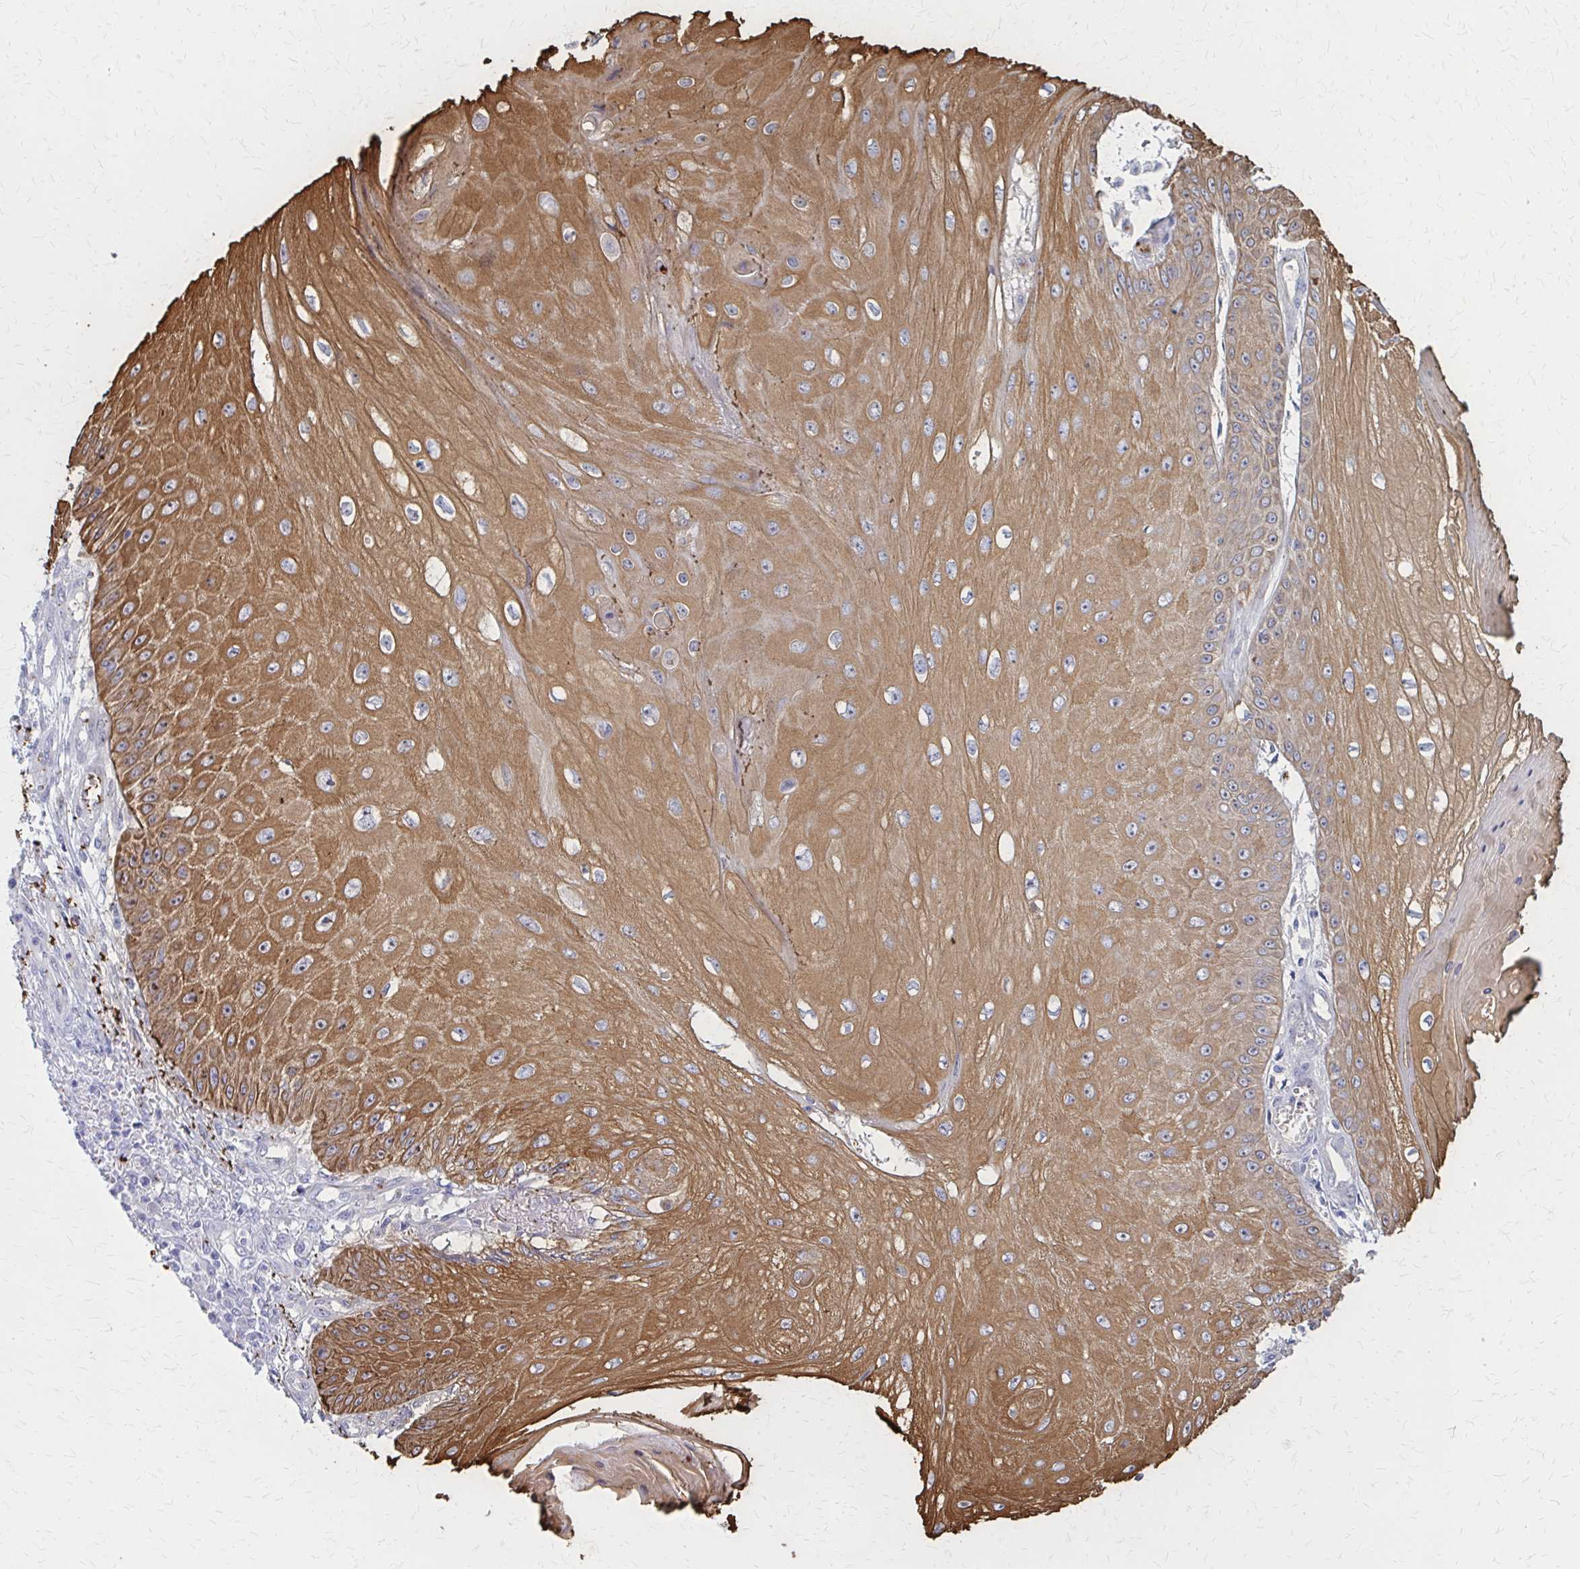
{"staining": {"intensity": "moderate", "quantity": ">75%", "location": "cytoplasmic/membranous"}, "tissue": "skin cancer", "cell_type": "Tumor cells", "image_type": "cancer", "snomed": [{"axis": "morphology", "description": "Squamous cell carcinoma, NOS"}, {"axis": "topography", "description": "Skin"}], "caption": "The histopathology image demonstrates staining of skin cancer, revealing moderate cytoplasmic/membranous protein positivity (brown color) within tumor cells.", "gene": "GLYATL2", "patient": {"sex": "male", "age": 70}}